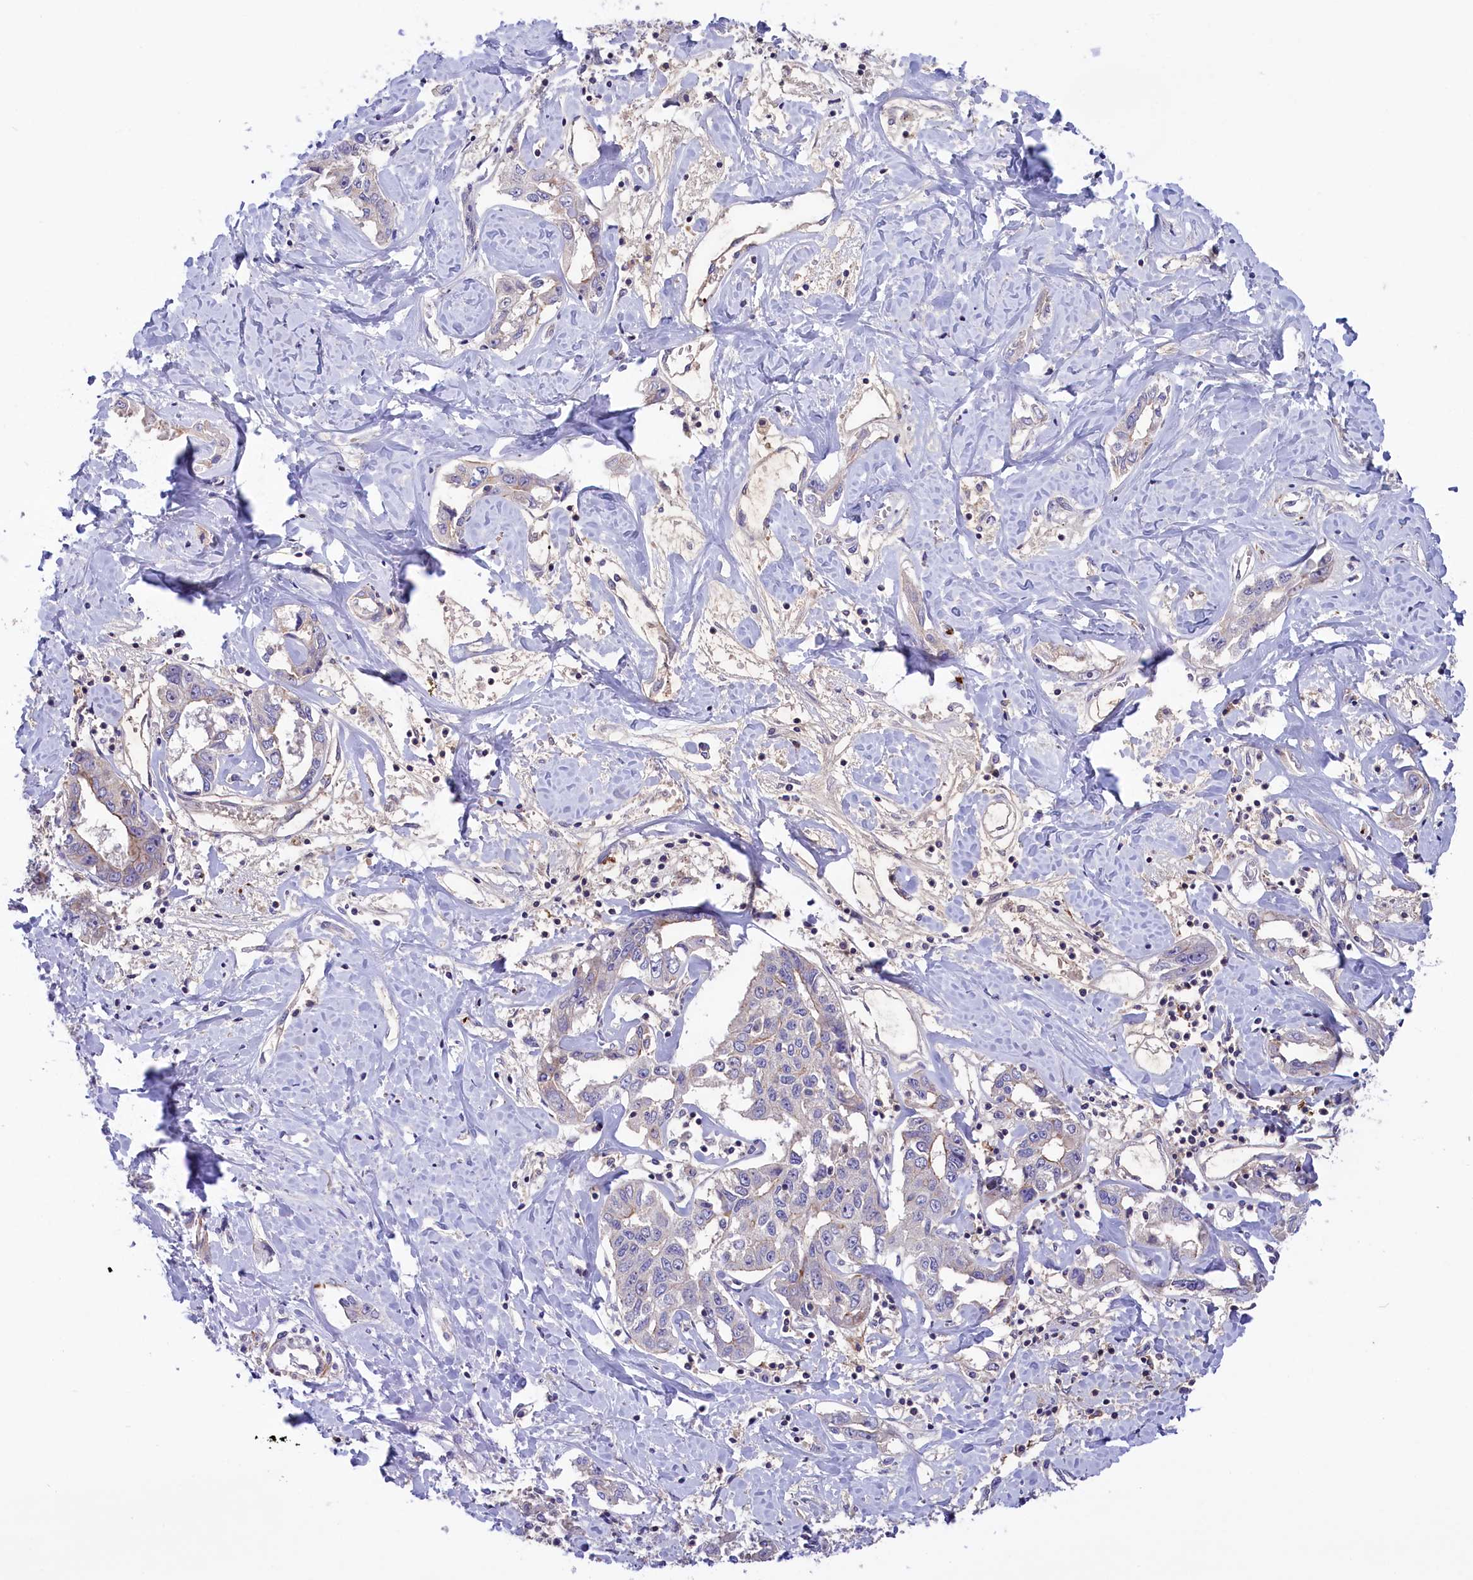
{"staining": {"intensity": "negative", "quantity": "none", "location": "none"}, "tissue": "liver cancer", "cell_type": "Tumor cells", "image_type": "cancer", "snomed": [{"axis": "morphology", "description": "Cholangiocarcinoma"}, {"axis": "topography", "description": "Liver"}], "caption": "Immunohistochemical staining of cholangiocarcinoma (liver) shows no significant positivity in tumor cells. (DAB (3,3'-diaminobenzidine) immunohistochemistry visualized using brightfield microscopy, high magnification).", "gene": "HEATR3", "patient": {"sex": "male", "age": 59}}